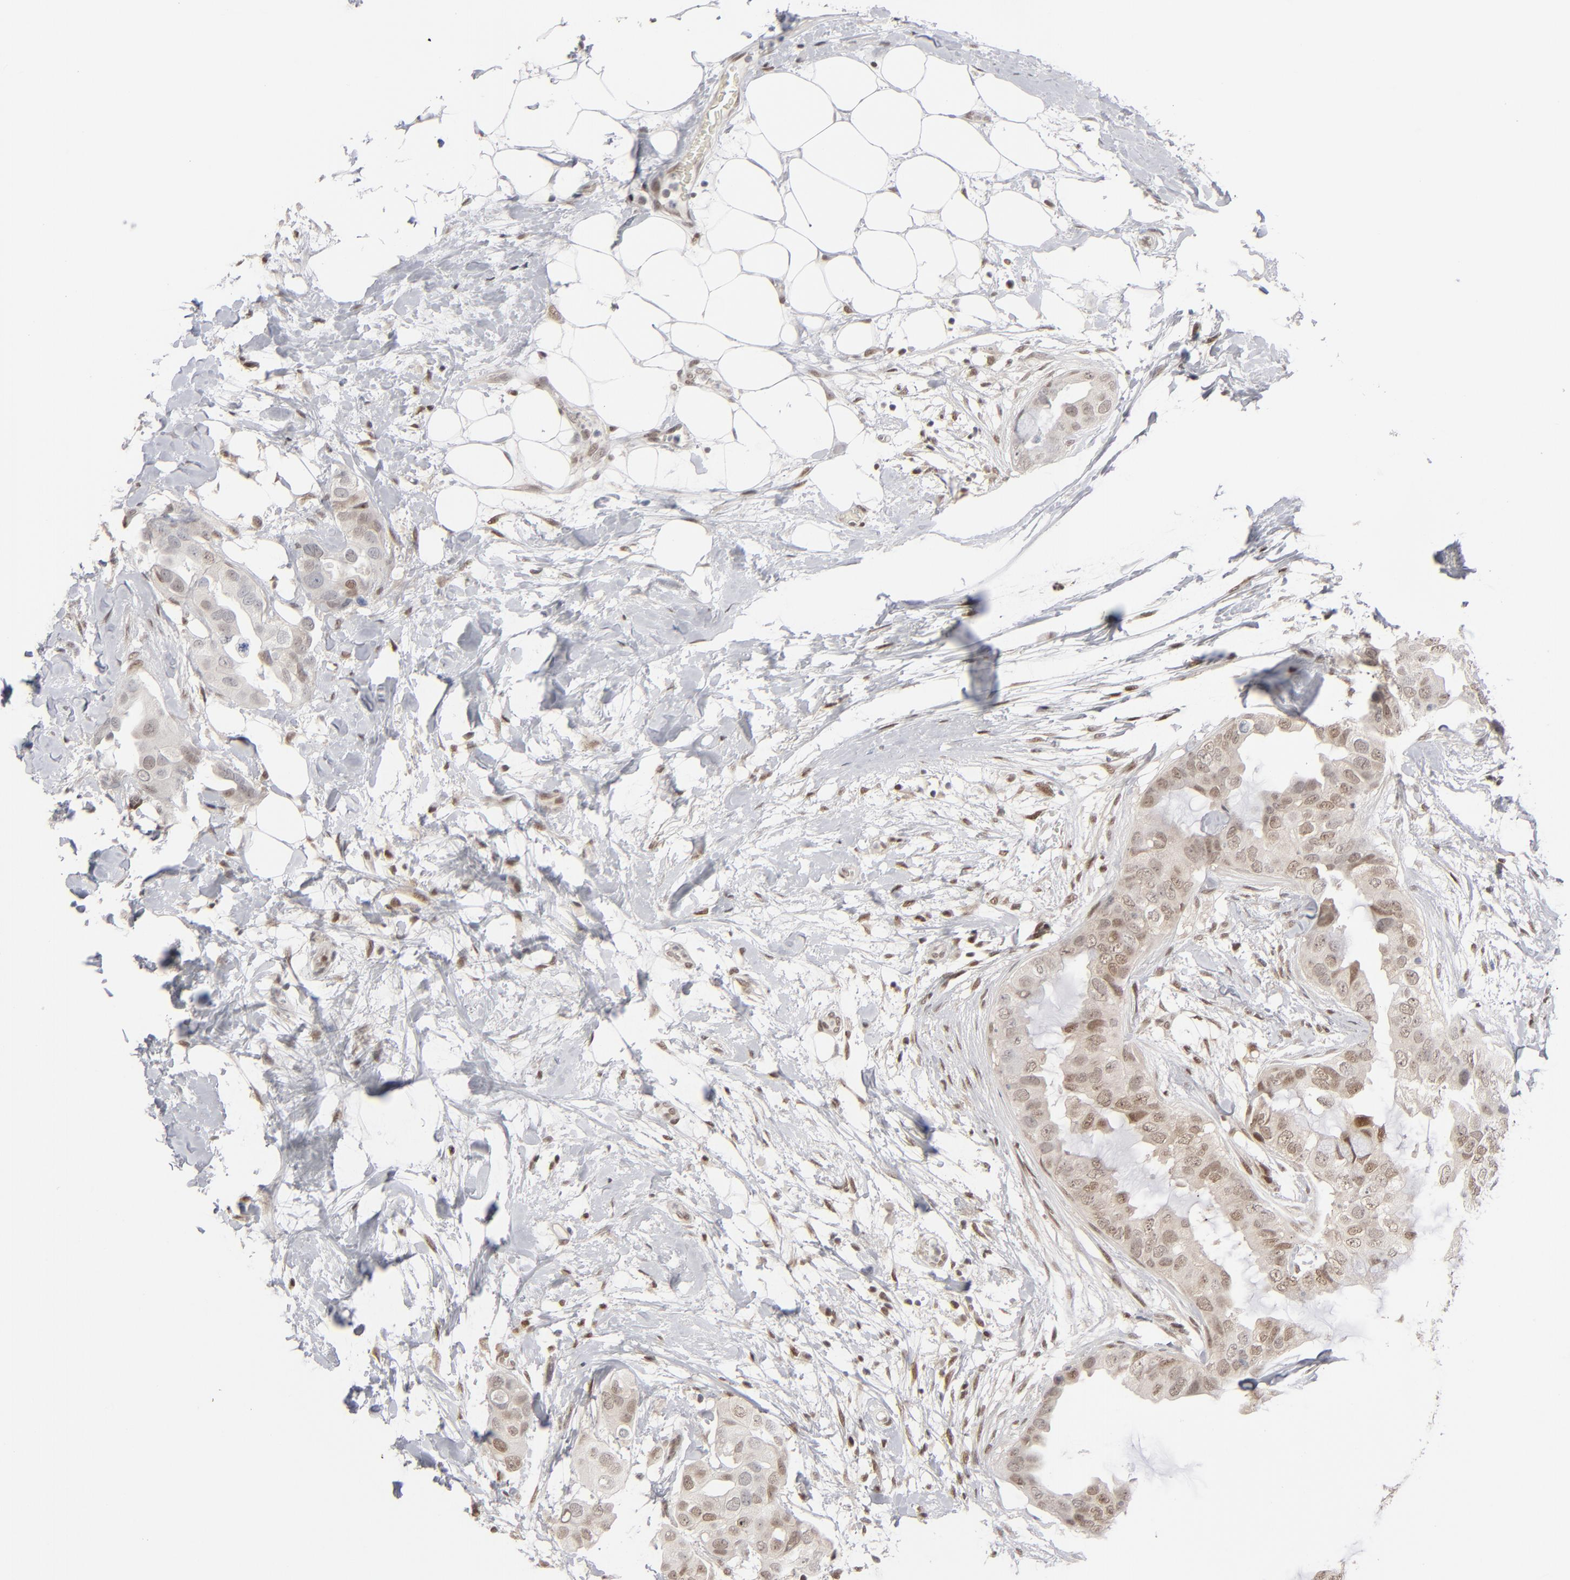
{"staining": {"intensity": "weak", "quantity": "25%-75%", "location": "cytoplasmic/membranous,nuclear"}, "tissue": "breast cancer", "cell_type": "Tumor cells", "image_type": "cancer", "snomed": [{"axis": "morphology", "description": "Duct carcinoma"}, {"axis": "topography", "description": "Breast"}], "caption": "Breast cancer was stained to show a protein in brown. There is low levels of weak cytoplasmic/membranous and nuclear expression in approximately 25%-75% of tumor cells.", "gene": "IRF9", "patient": {"sex": "female", "age": 40}}